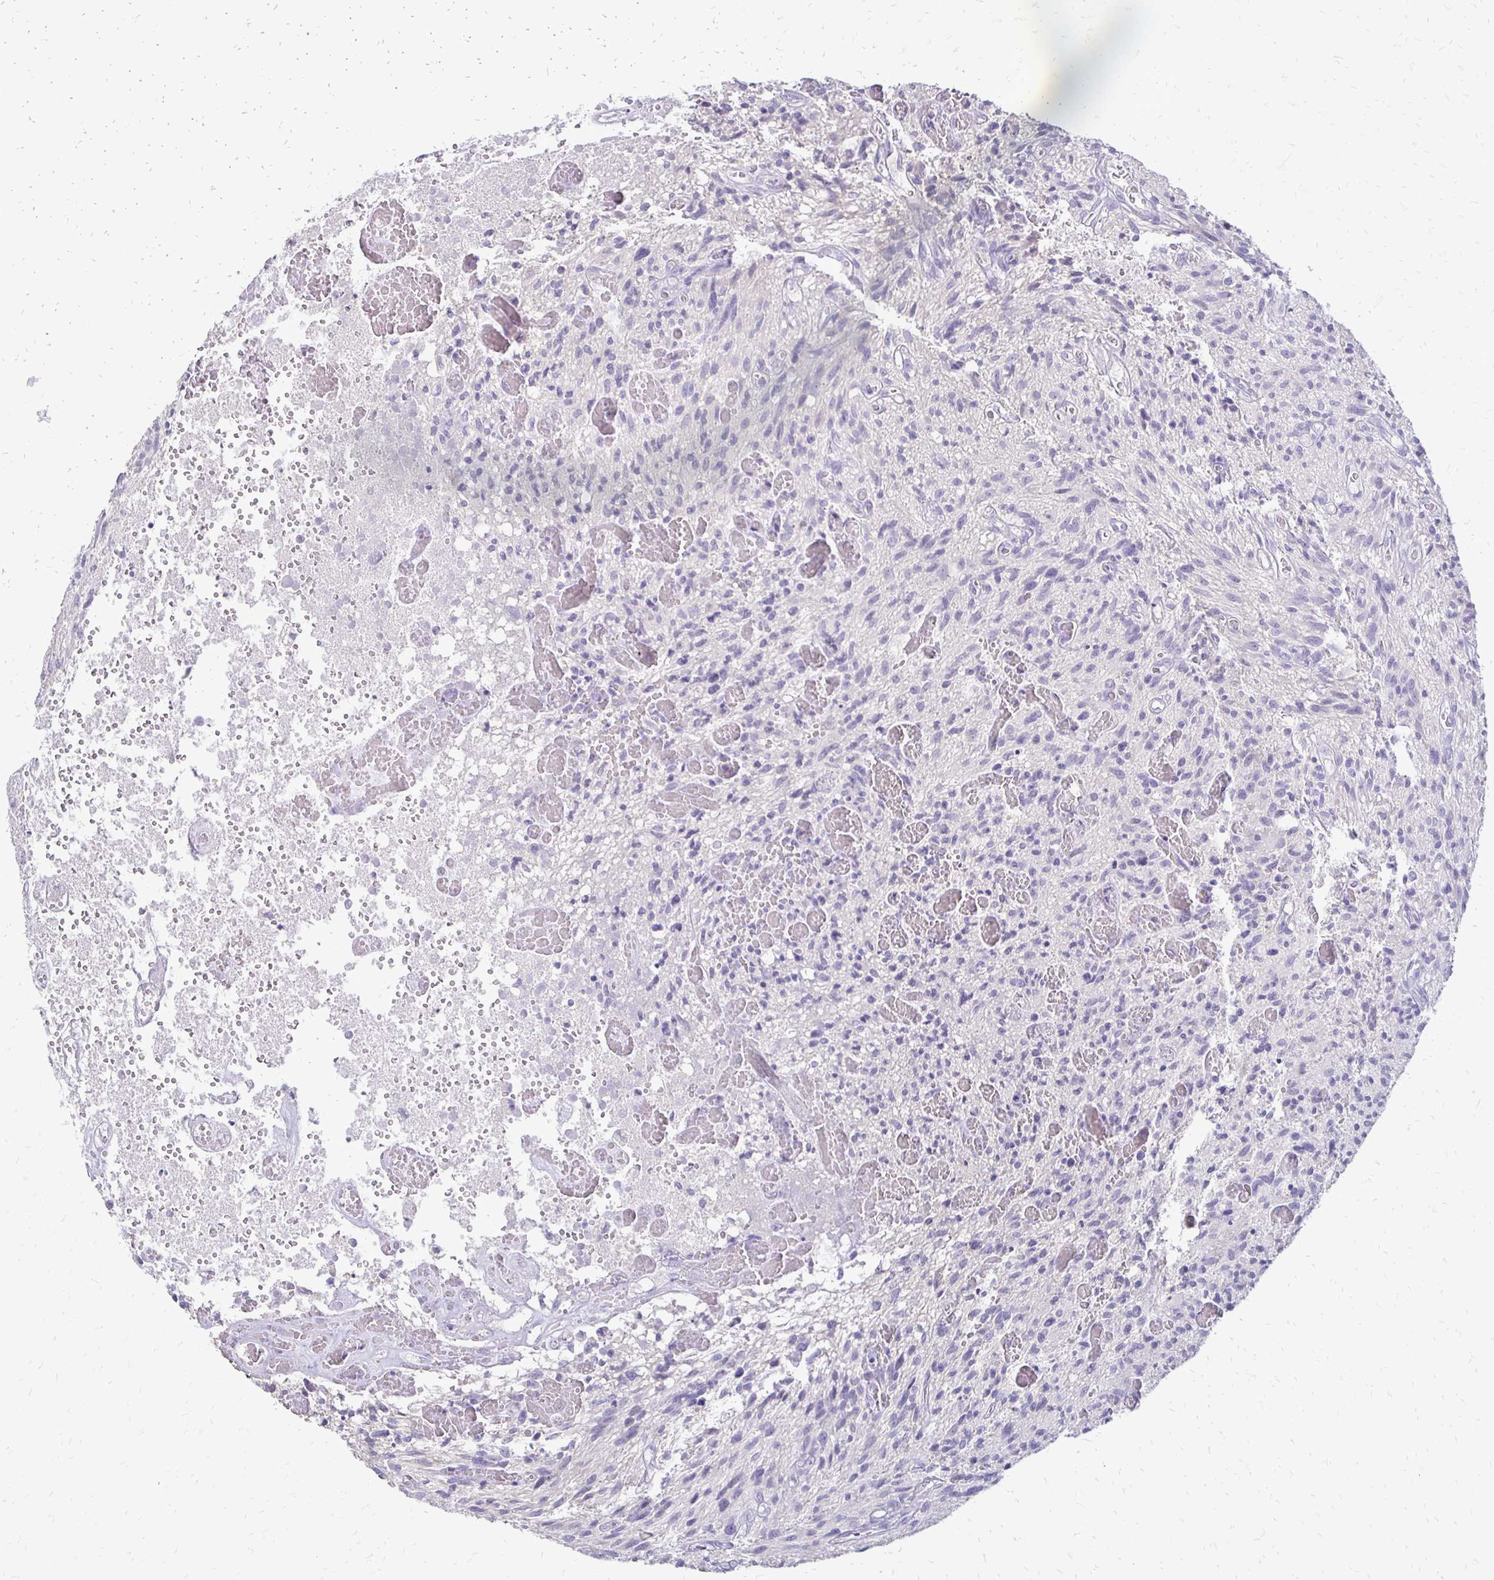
{"staining": {"intensity": "negative", "quantity": "none", "location": "none"}, "tissue": "glioma", "cell_type": "Tumor cells", "image_type": "cancer", "snomed": [{"axis": "morphology", "description": "Glioma, malignant, High grade"}, {"axis": "topography", "description": "Brain"}], "caption": "A photomicrograph of human high-grade glioma (malignant) is negative for staining in tumor cells. (DAB immunohistochemistry (IHC), high magnification).", "gene": "ALPG", "patient": {"sex": "male", "age": 75}}